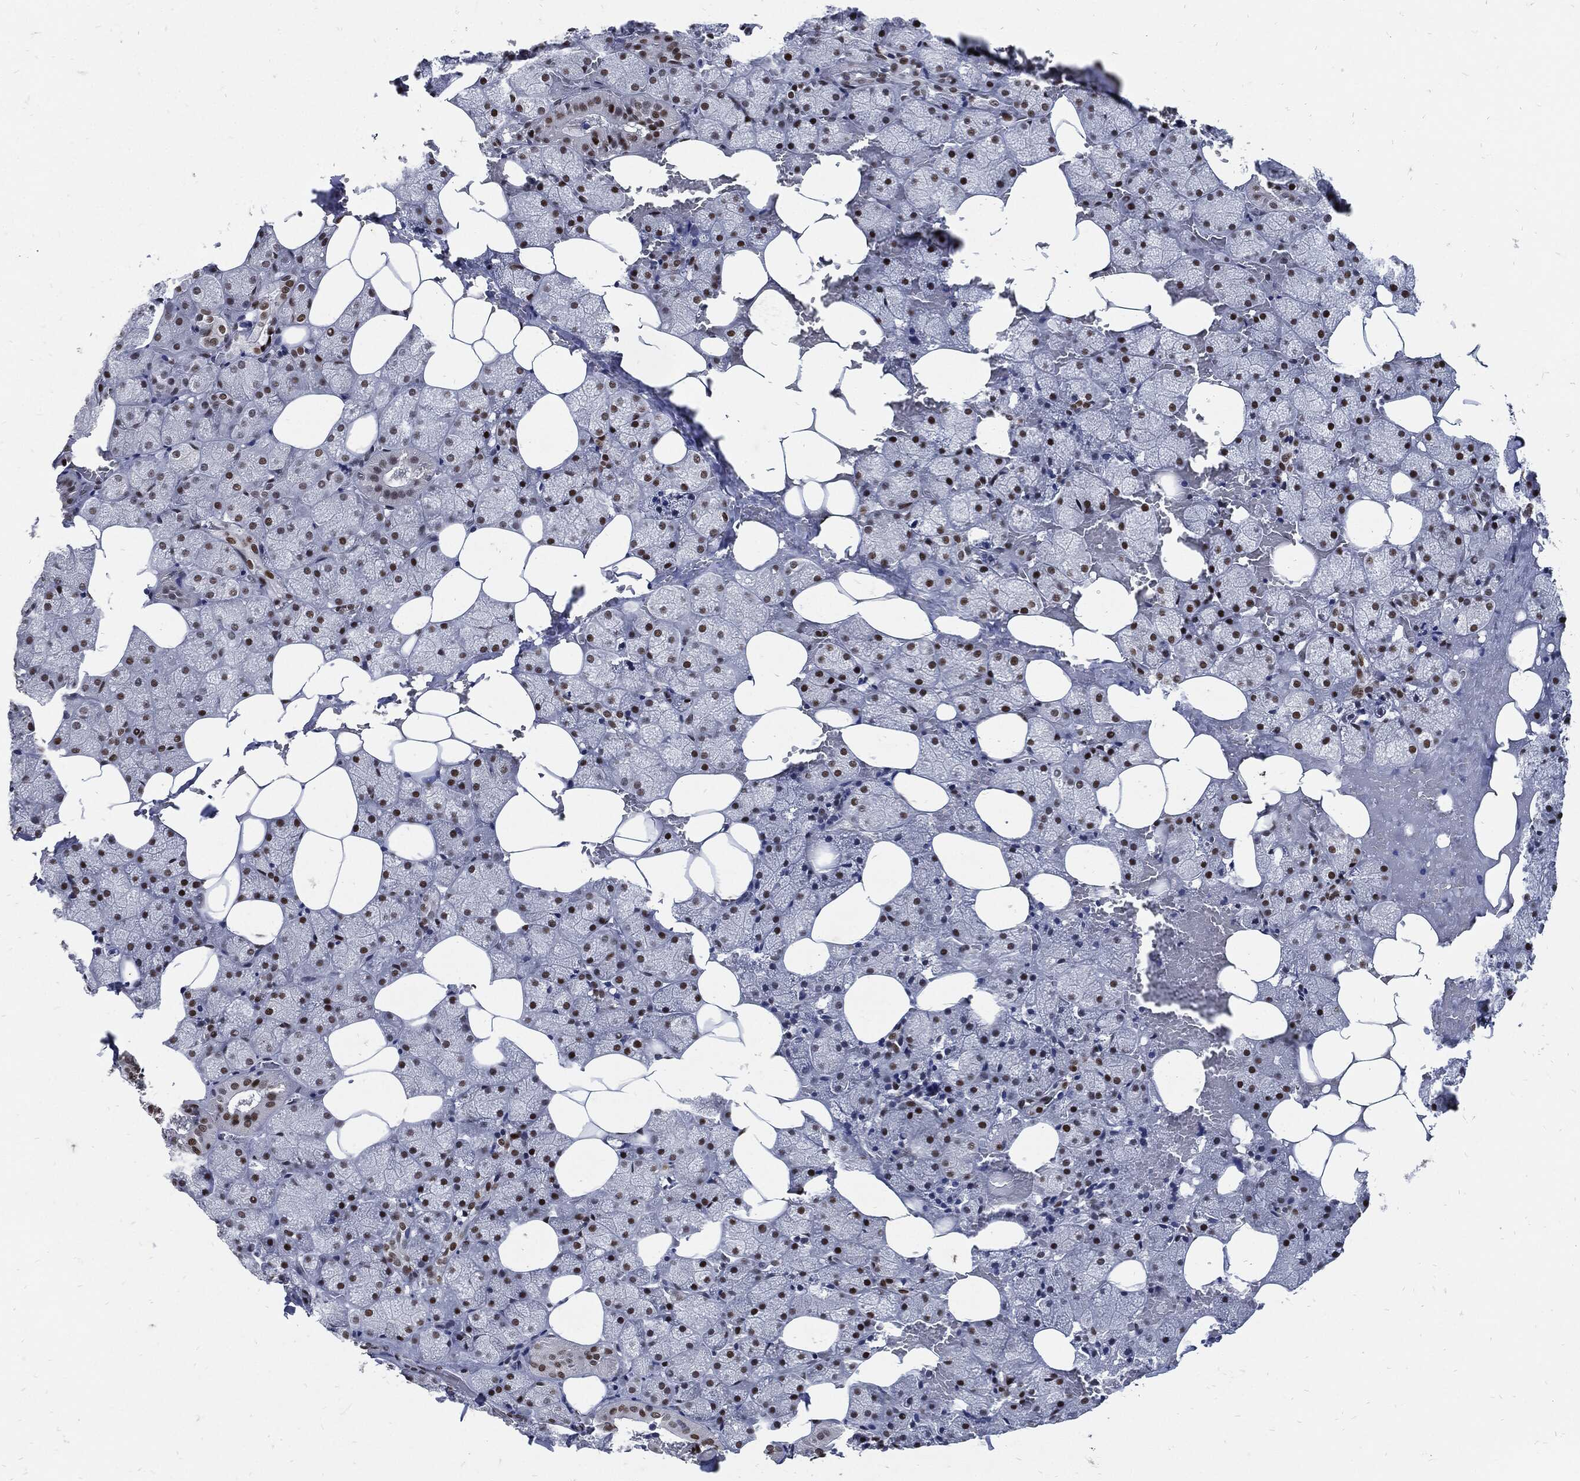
{"staining": {"intensity": "strong", "quantity": "<25%", "location": "nuclear"}, "tissue": "salivary gland", "cell_type": "Glandular cells", "image_type": "normal", "snomed": [{"axis": "morphology", "description": "Normal tissue, NOS"}, {"axis": "topography", "description": "Salivary gland"}], "caption": "Immunohistochemical staining of normal human salivary gland shows medium levels of strong nuclear expression in about <25% of glandular cells.", "gene": "NBN", "patient": {"sex": "male", "age": 38}}